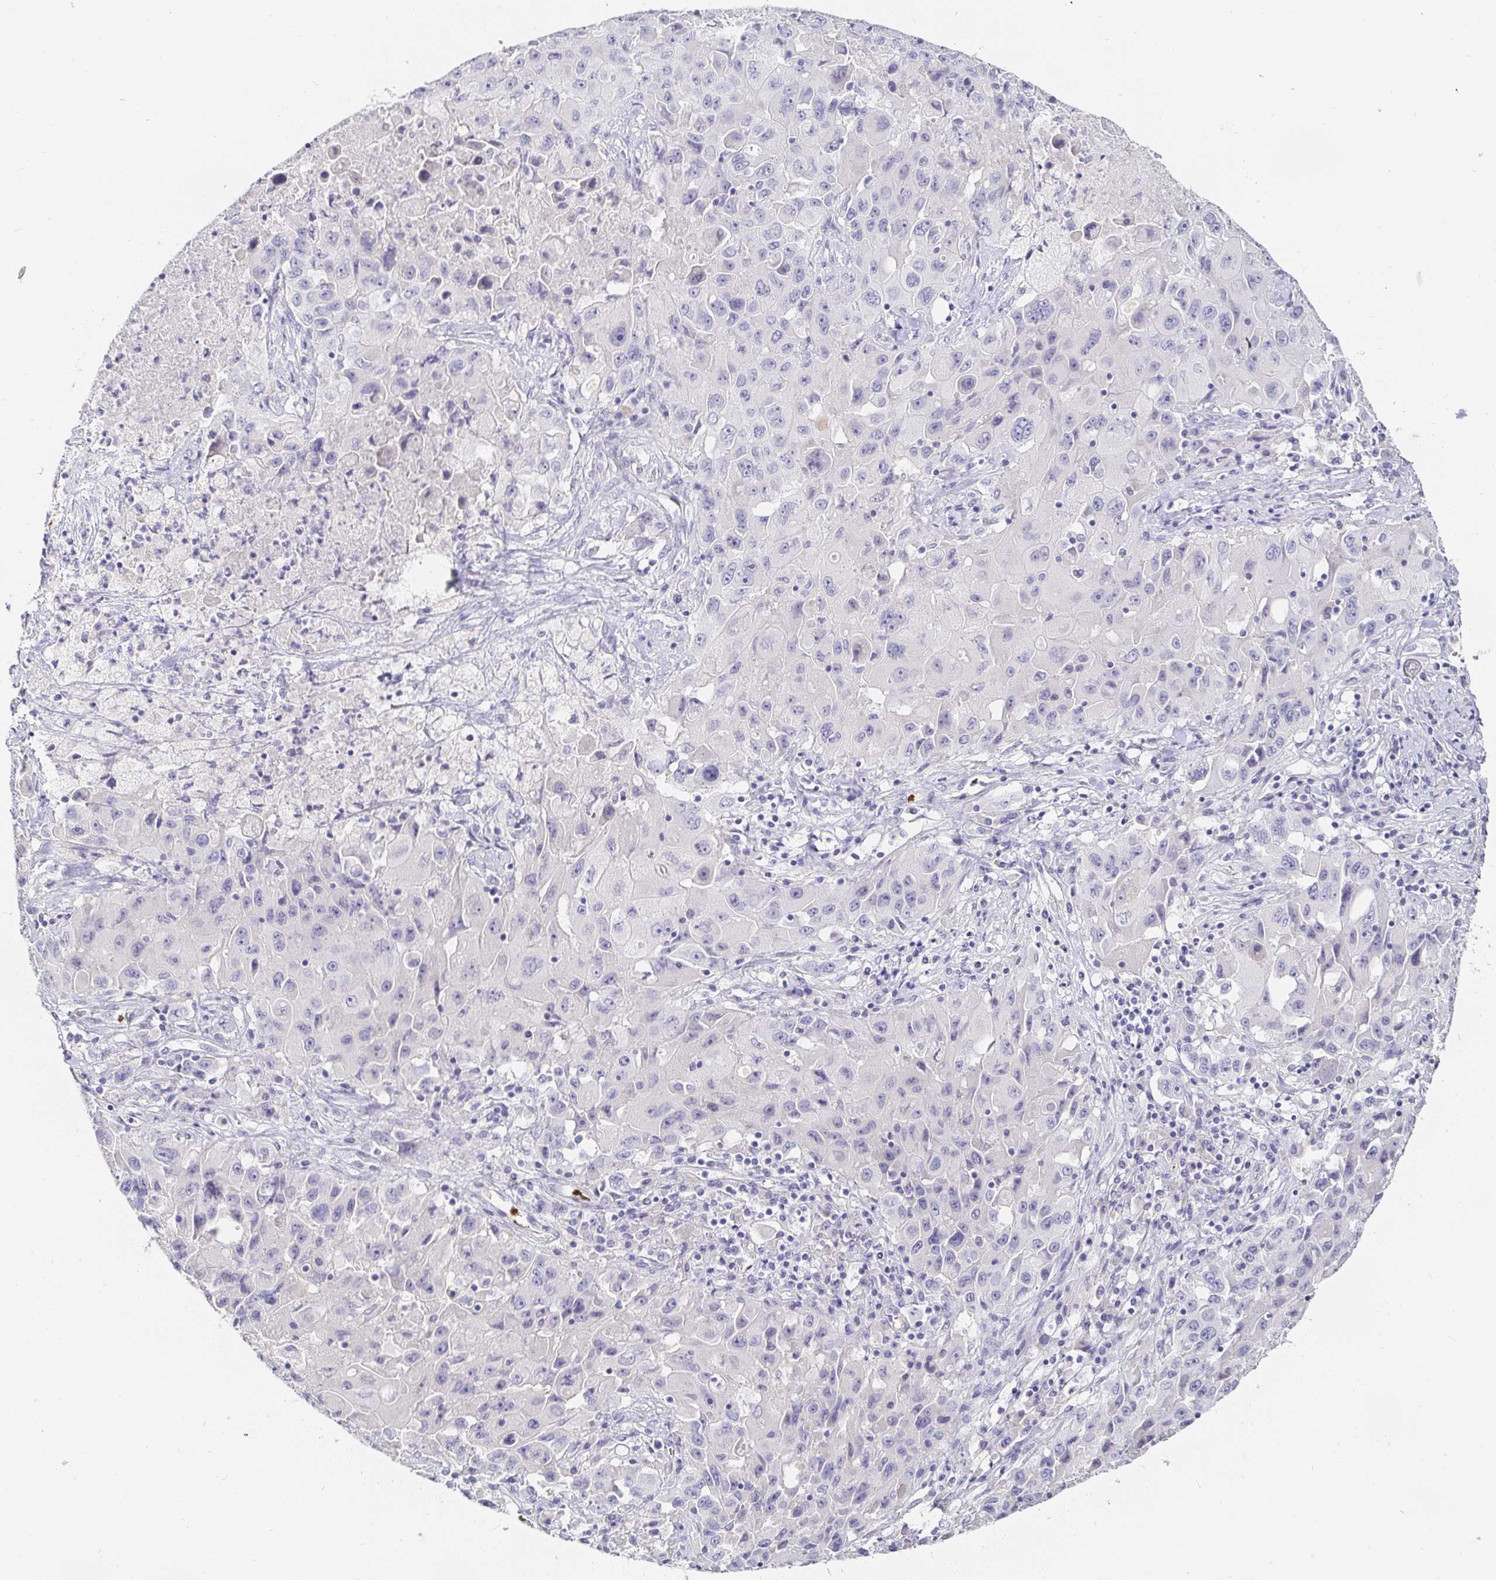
{"staining": {"intensity": "negative", "quantity": "none", "location": "none"}, "tissue": "lung cancer", "cell_type": "Tumor cells", "image_type": "cancer", "snomed": [{"axis": "morphology", "description": "Squamous cell carcinoma, NOS"}, {"axis": "topography", "description": "Lung"}], "caption": "A histopathology image of human lung cancer (squamous cell carcinoma) is negative for staining in tumor cells.", "gene": "FGF21", "patient": {"sex": "male", "age": 63}}